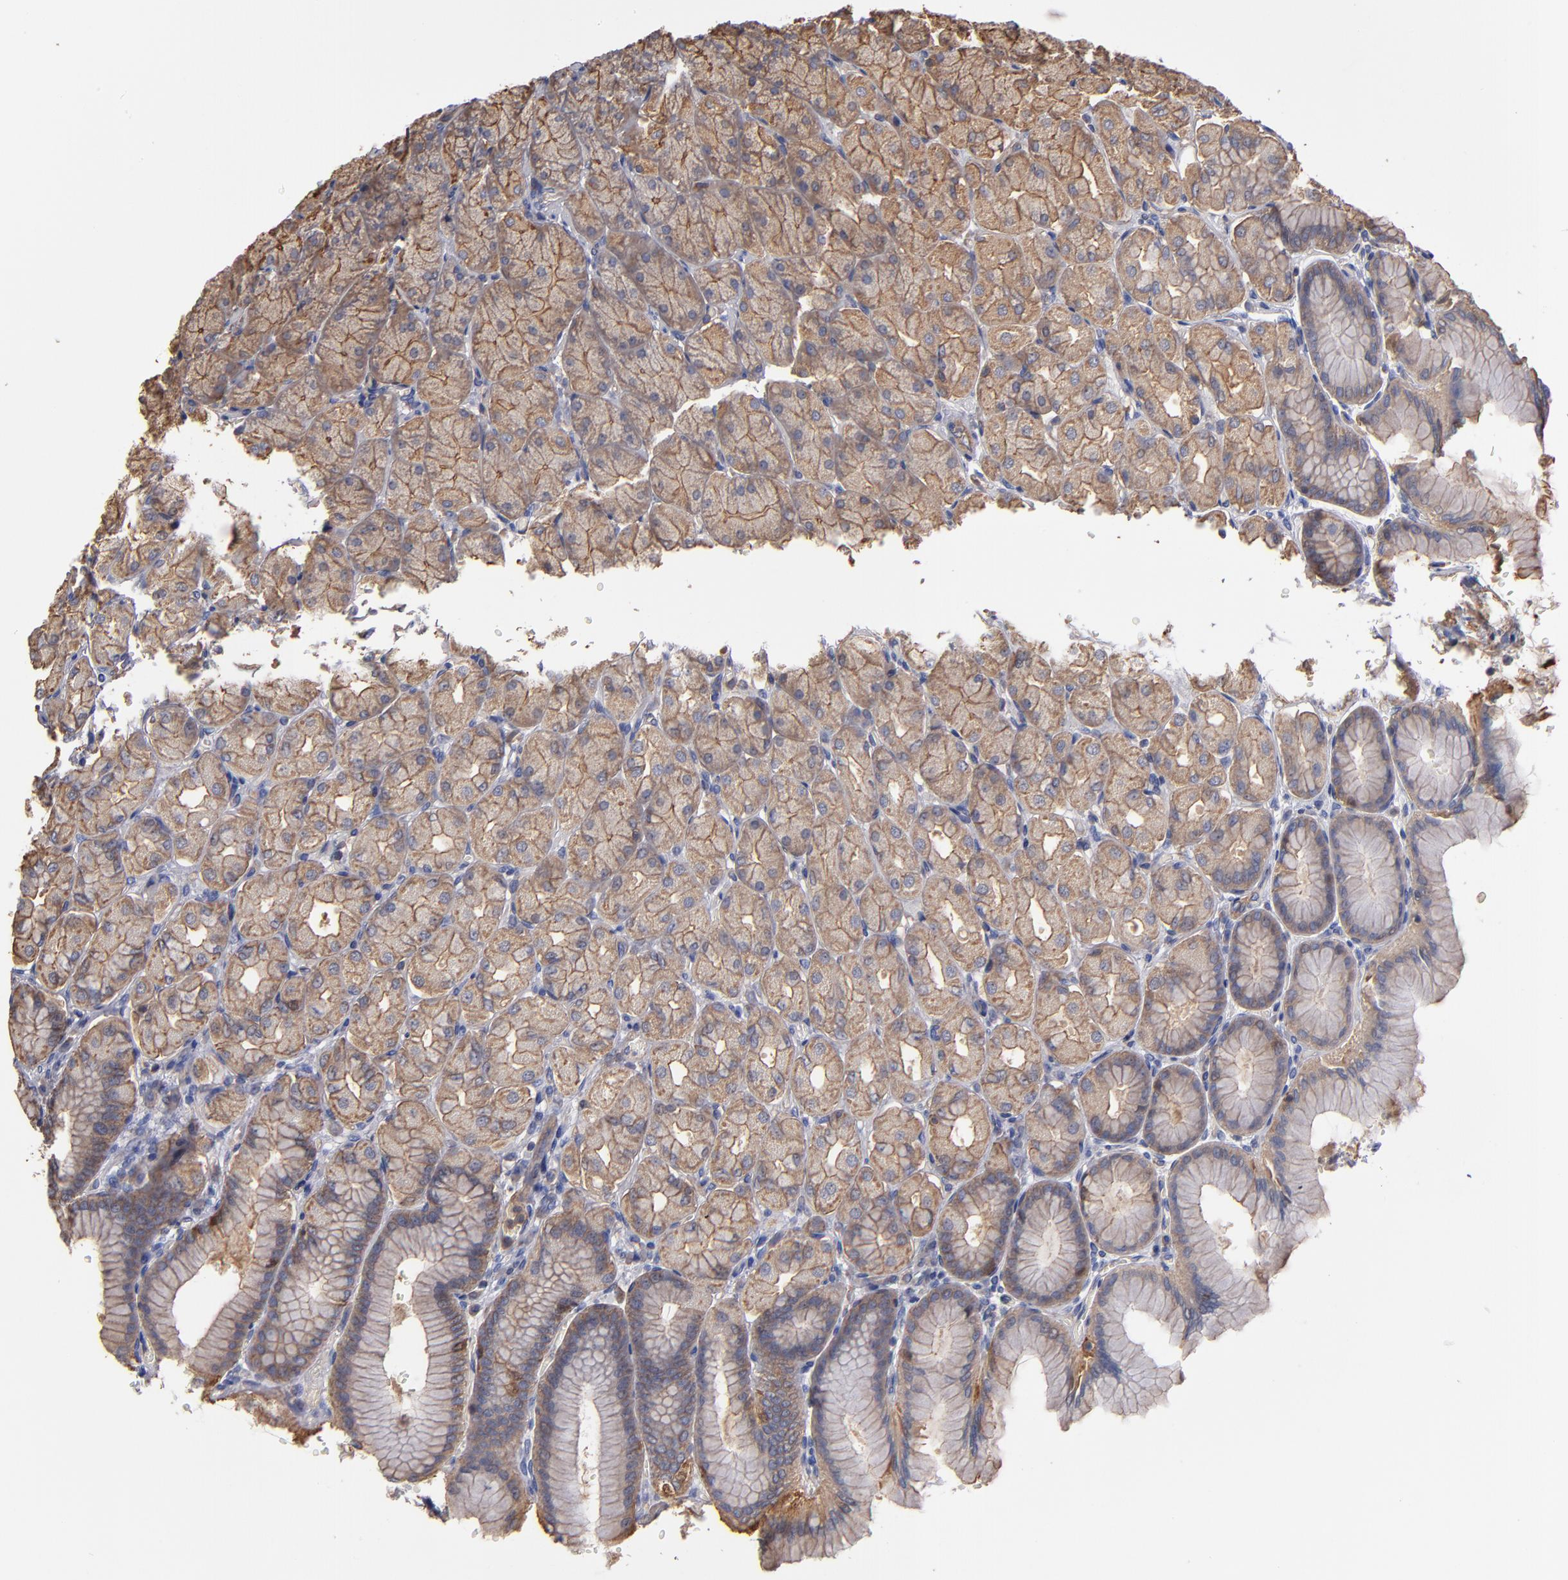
{"staining": {"intensity": "moderate", "quantity": ">75%", "location": "cytoplasmic/membranous"}, "tissue": "stomach", "cell_type": "Glandular cells", "image_type": "normal", "snomed": [{"axis": "morphology", "description": "Normal tissue, NOS"}, {"axis": "topography", "description": "Stomach, upper"}], "caption": "Immunohistochemical staining of benign stomach displays >75% levels of moderate cytoplasmic/membranous protein staining in about >75% of glandular cells. The staining is performed using DAB brown chromogen to label protein expression. The nuclei are counter-stained blue using hematoxylin.", "gene": "ESYT2", "patient": {"sex": "female", "age": 56}}